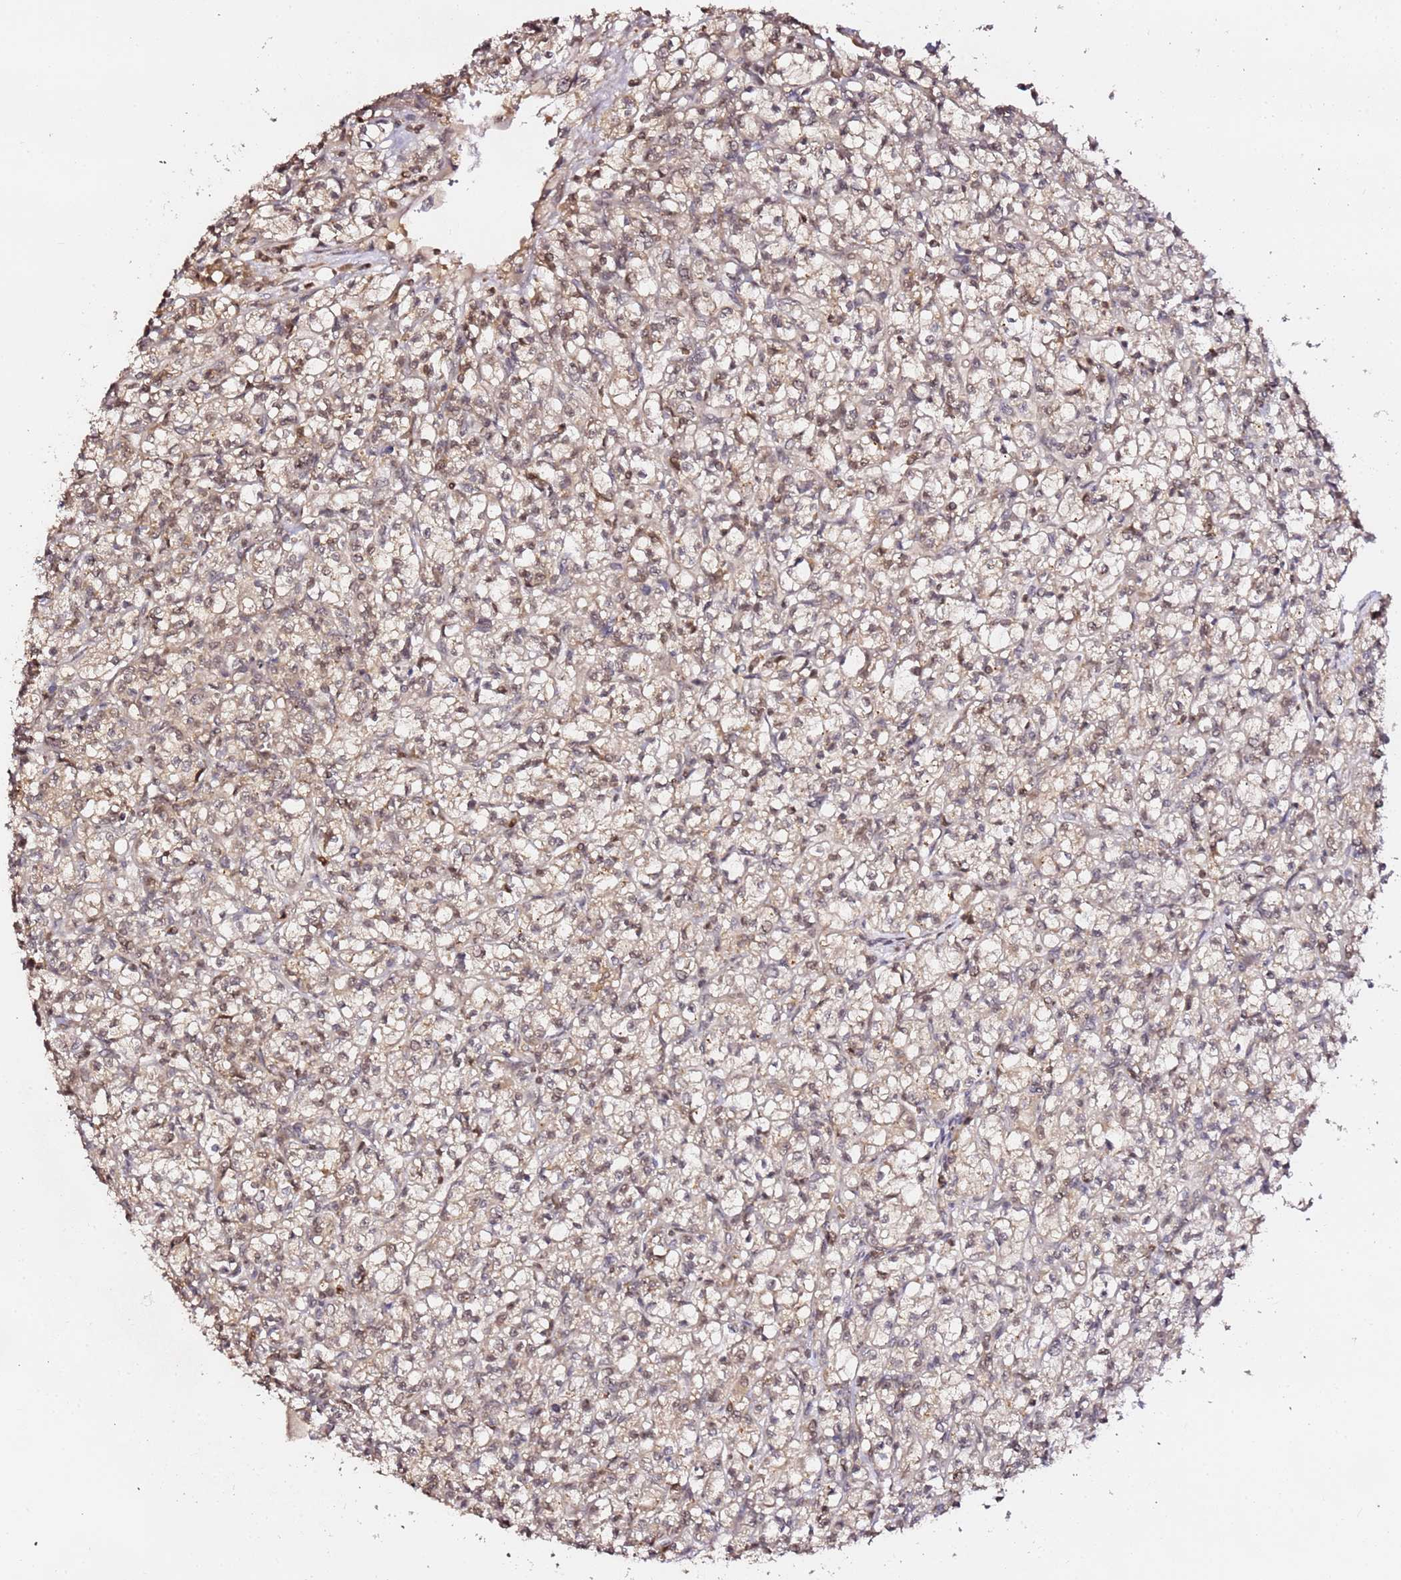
{"staining": {"intensity": "weak", "quantity": ">75%", "location": "cytoplasmic/membranous,nuclear"}, "tissue": "renal cancer", "cell_type": "Tumor cells", "image_type": "cancer", "snomed": [{"axis": "morphology", "description": "Adenocarcinoma, NOS"}, {"axis": "topography", "description": "Kidney"}], "caption": "Immunohistochemical staining of human renal cancer (adenocarcinoma) reveals low levels of weak cytoplasmic/membranous and nuclear protein expression in about >75% of tumor cells.", "gene": "OR5V1", "patient": {"sex": "female", "age": 59}}